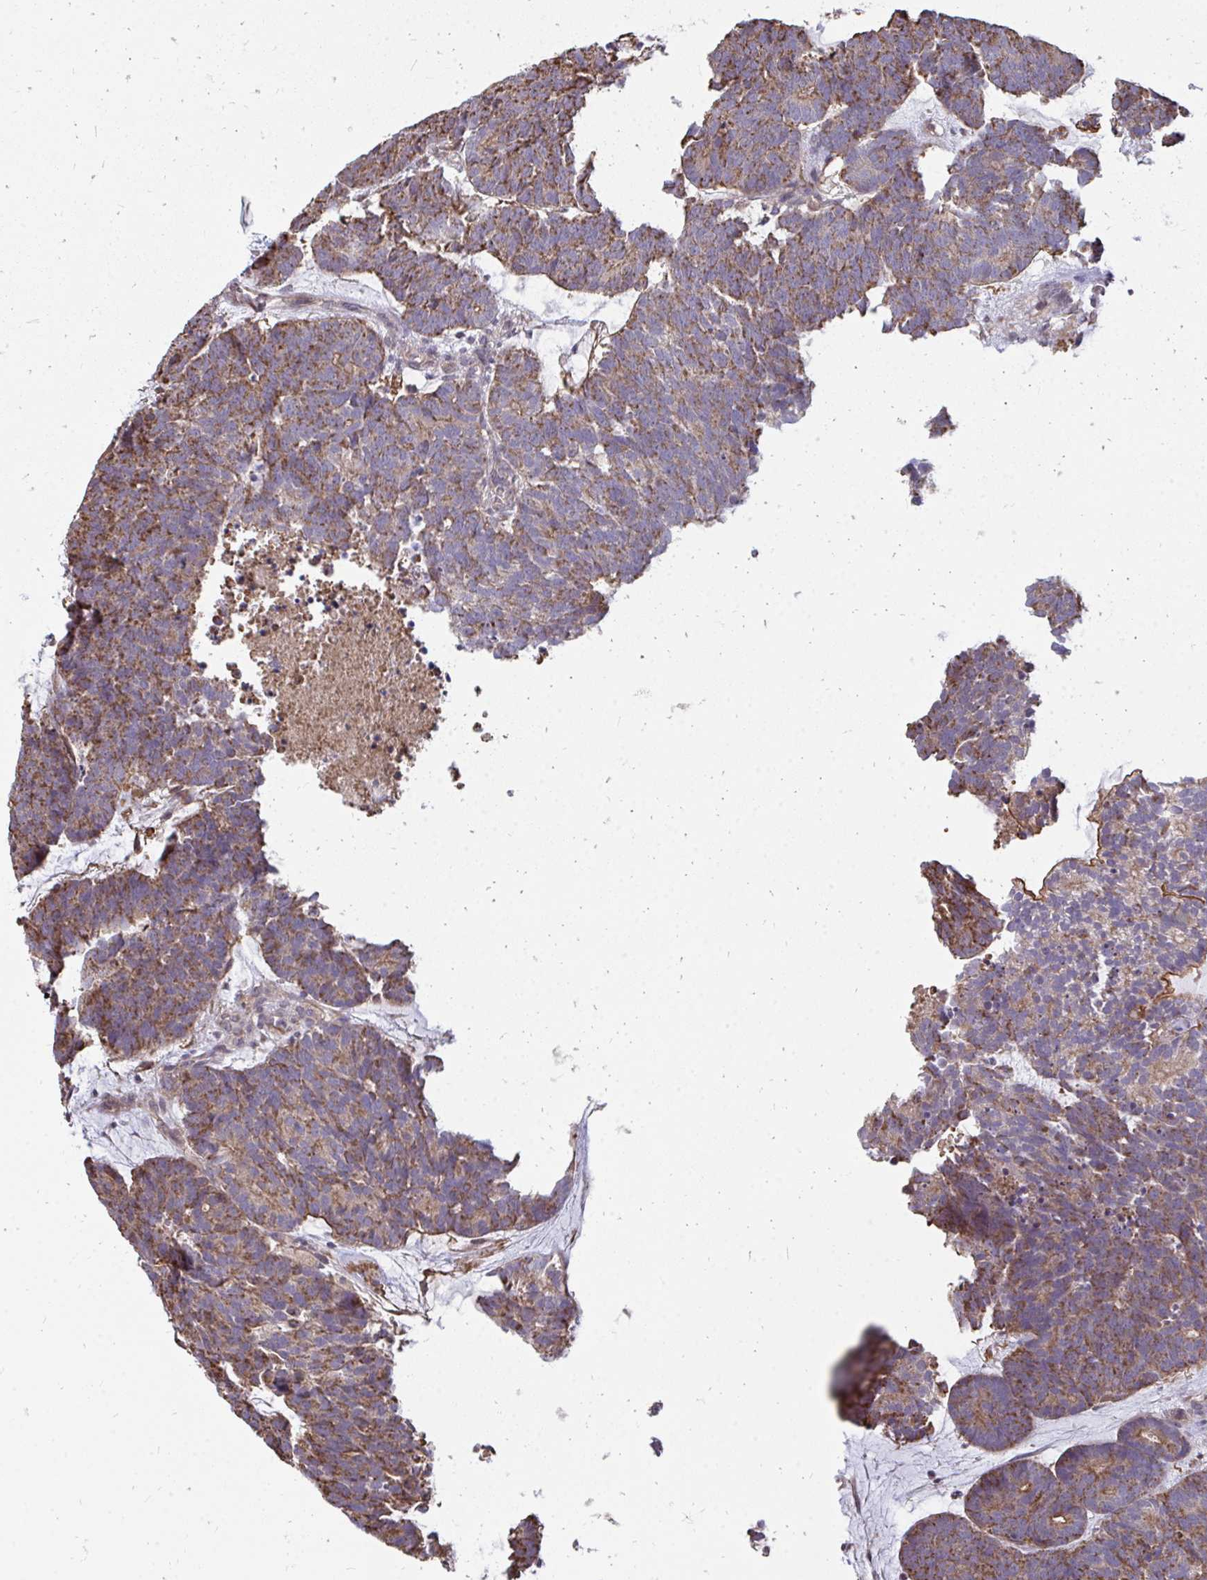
{"staining": {"intensity": "moderate", "quantity": ">75%", "location": "cytoplasmic/membranous"}, "tissue": "head and neck cancer", "cell_type": "Tumor cells", "image_type": "cancer", "snomed": [{"axis": "morphology", "description": "Adenocarcinoma, NOS"}, {"axis": "topography", "description": "Head-Neck"}], "caption": "A micrograph showing moderate cytoplasmic/membranous staining in about >75% of tumor cells in head and neck adenocarcinoma, as visualized by brown immunohistochemical staining.", "gene": "DNAJA2", "patient": {"sex": "female", "age": 81}}